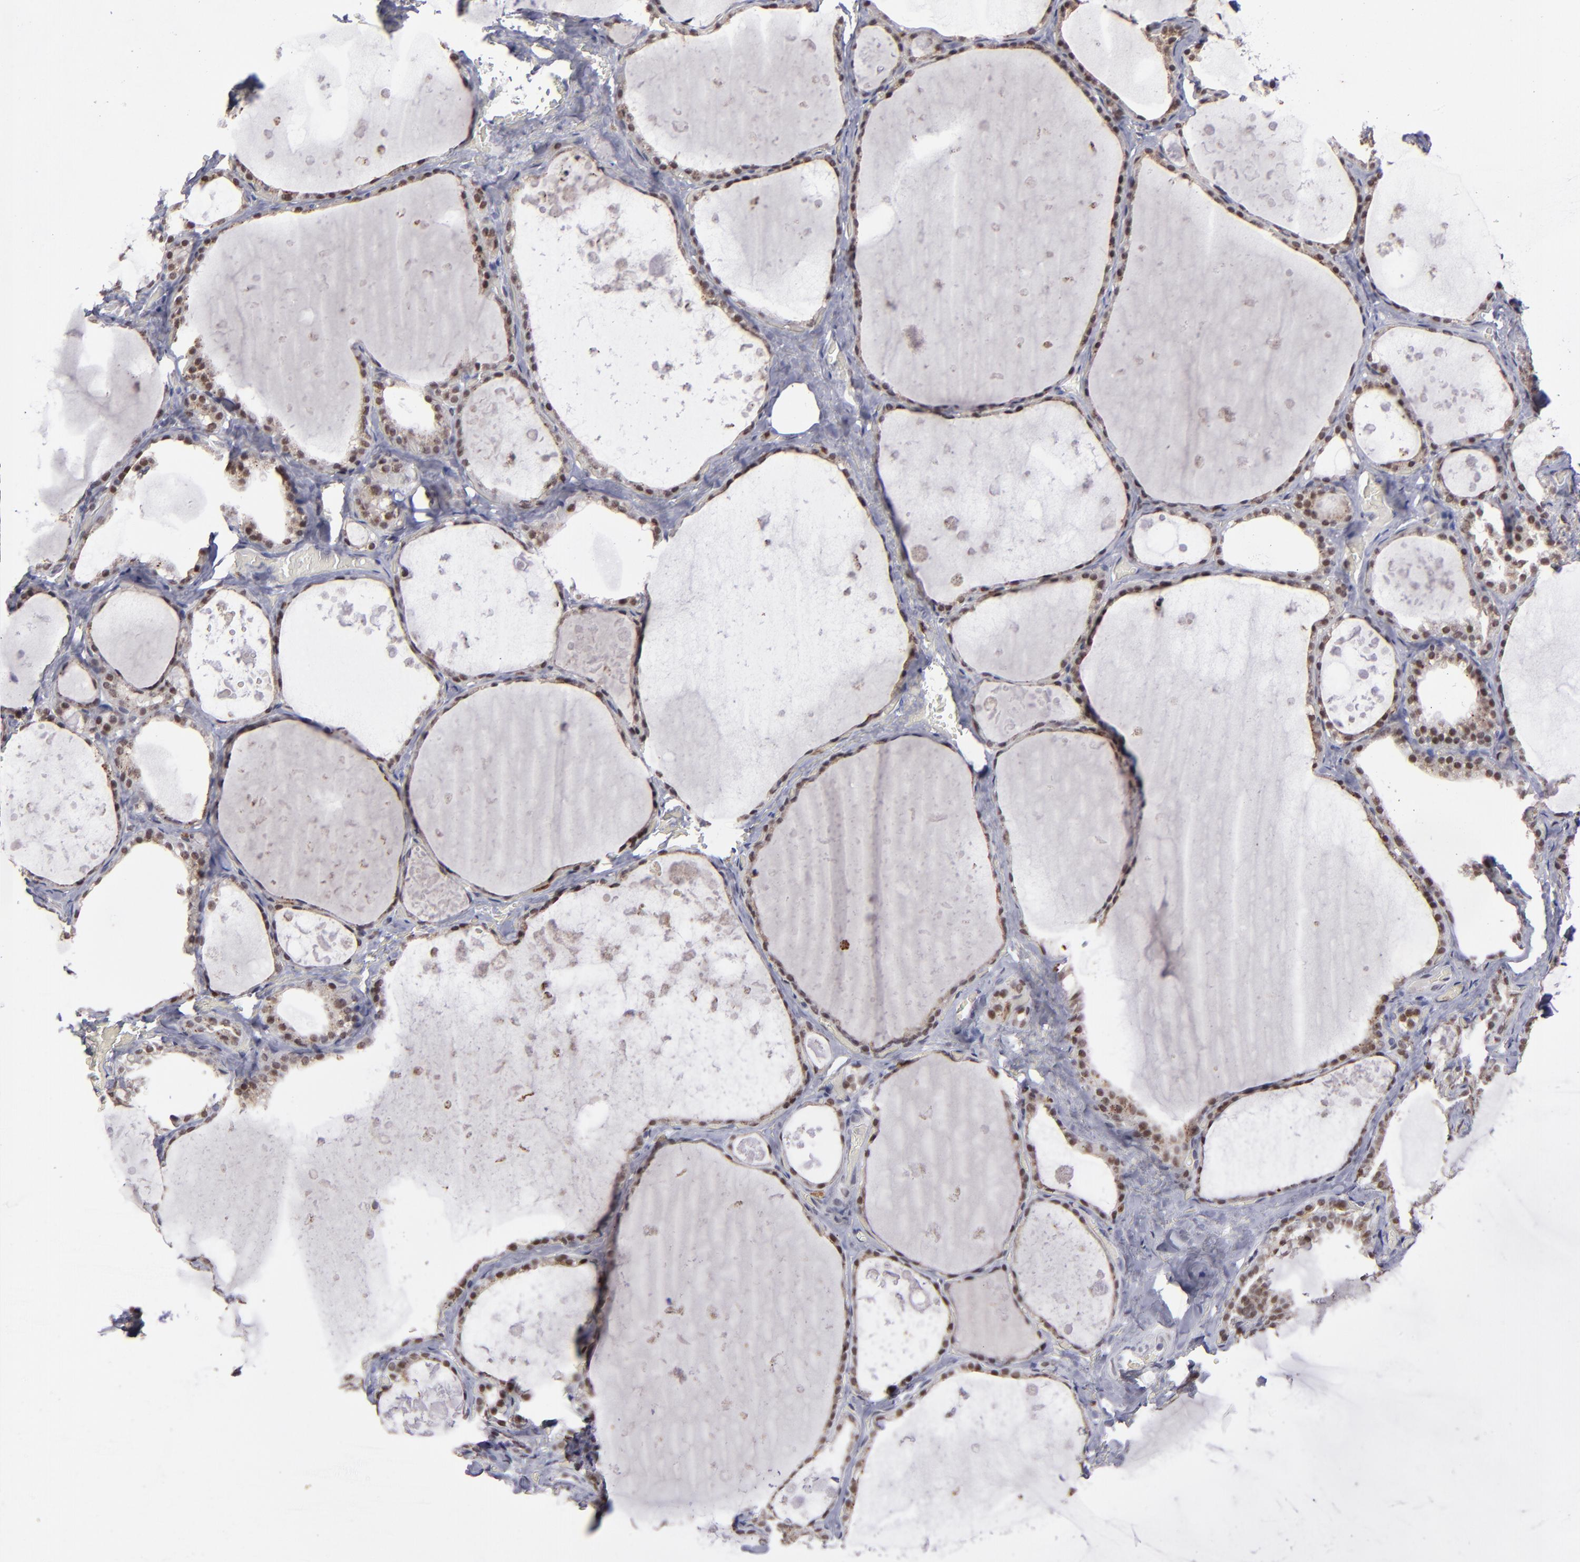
{"staining": {"intensity": "moderate", "quantity": ">75%", "location": "nuclear"}, "tissue": "thyroid gland", "cell_type": "Glandular cells", "image_type": "normal", "snomed": [{"axis": "morphology", "description": "Normal tissue, NOS"}, {"axis": "topography", "description": "Thyroid gland"}], "caption": "A medium amount of moderate nuclear expression is seen in approximately >75% of glandular cells in benign thyroid gland.", "gene": "RREB1", "patient": {"sex": "male", "age": 61}}